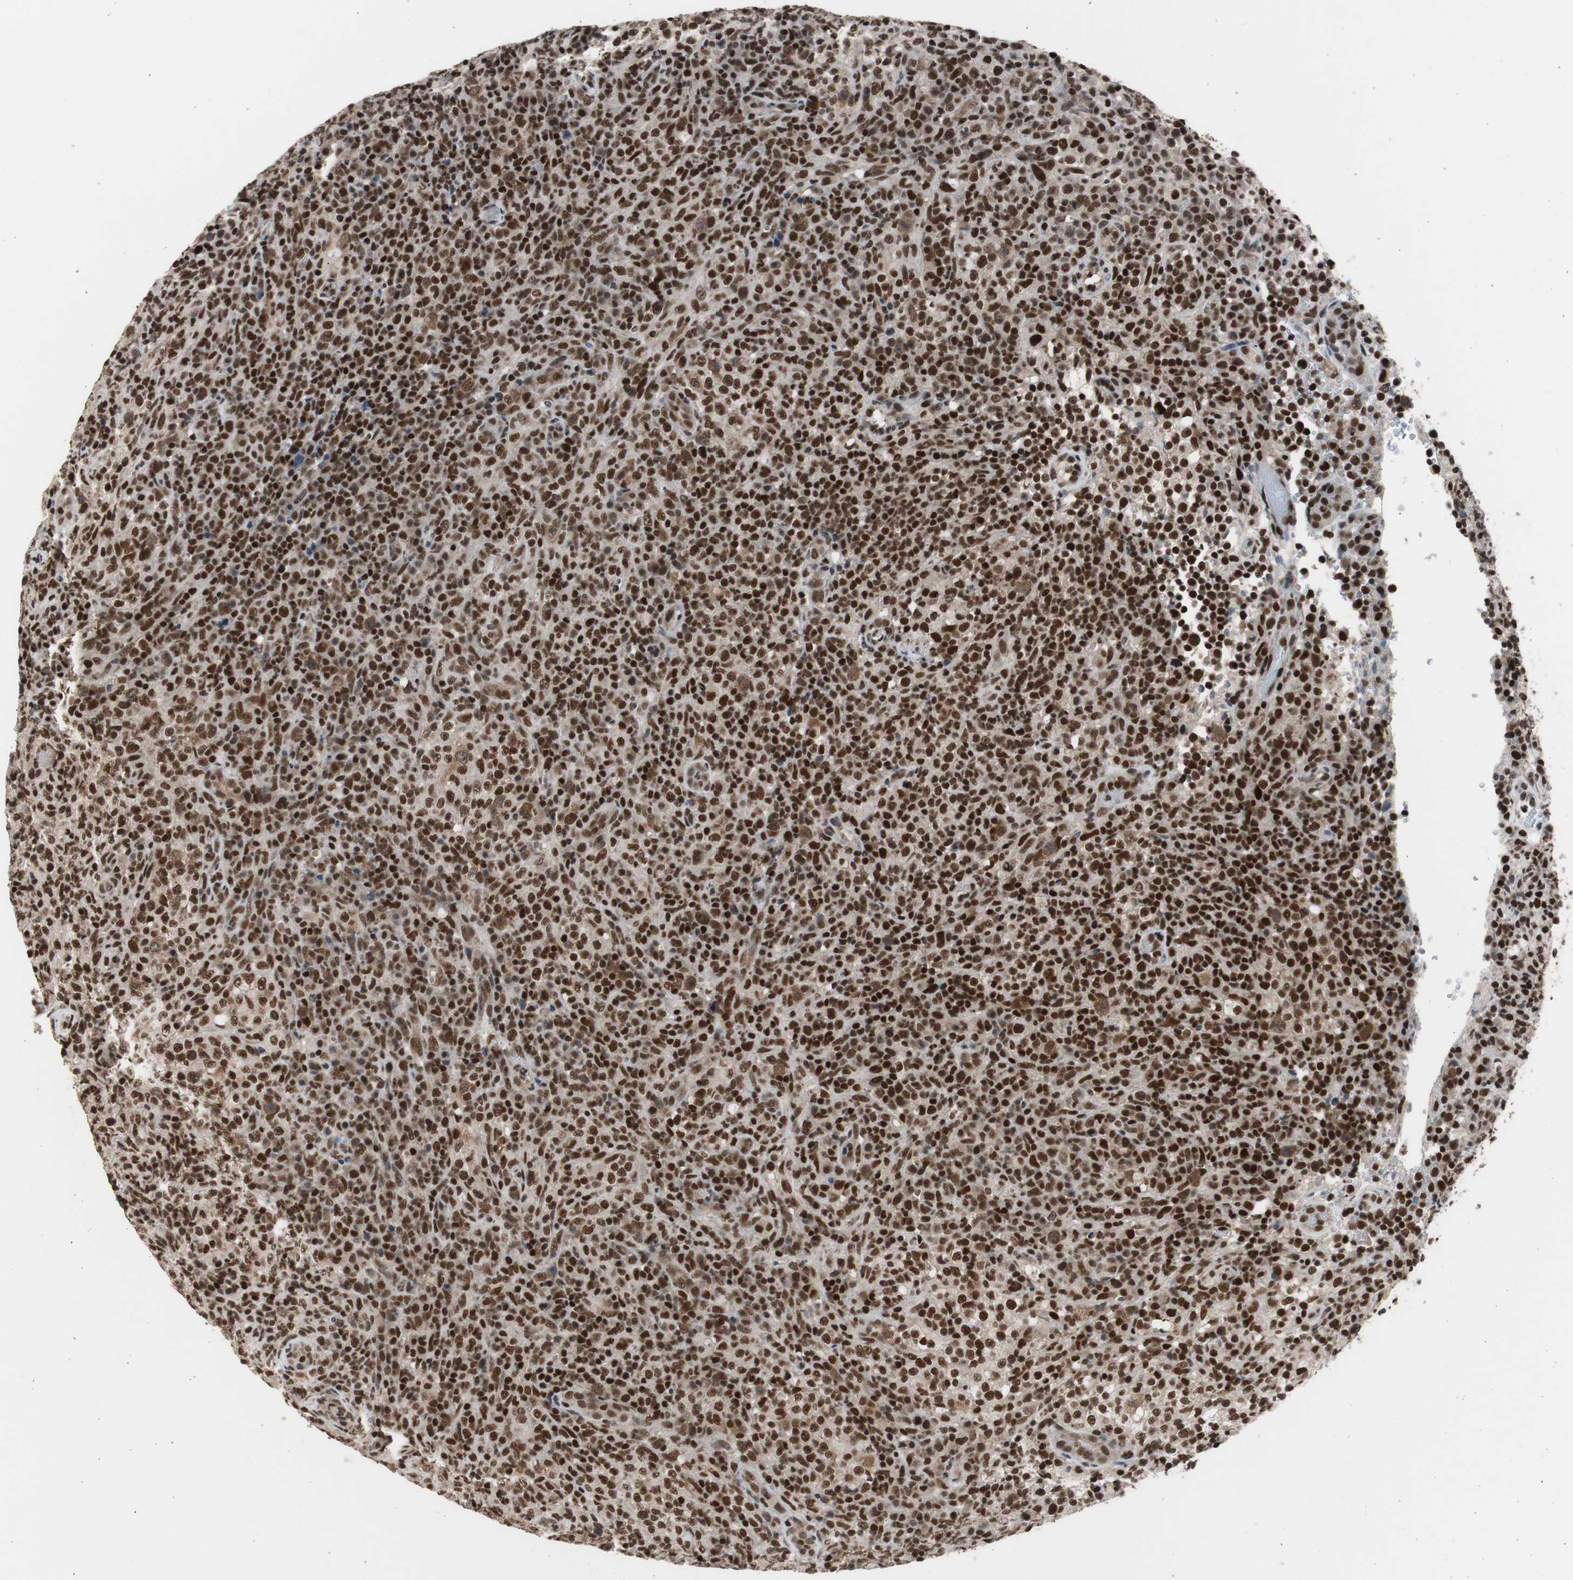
{"staining": {"intensity": "strong", "quantity": ">75%", "location": "nuclear"}, "tissue": "lymphoma", "cell_type": "Tumor cells", "image_type": "cancer", "snomed": [{"axis": "morphology", "description": "Malignant lymphoma, non-Hodgkin's type, High grade"}, {"axis": "topography", "description": "Lymph node"}], "caption": "This histopathology image demonstrates immunohistochemistry (IHC) staining of high-grade malignant lymphoma, non-Hodgkin's type, with high strong nuclear staining in about >75% of tumor cells.", "gene": "RPA1", "patient": {"sex": "female", "age": 76}}